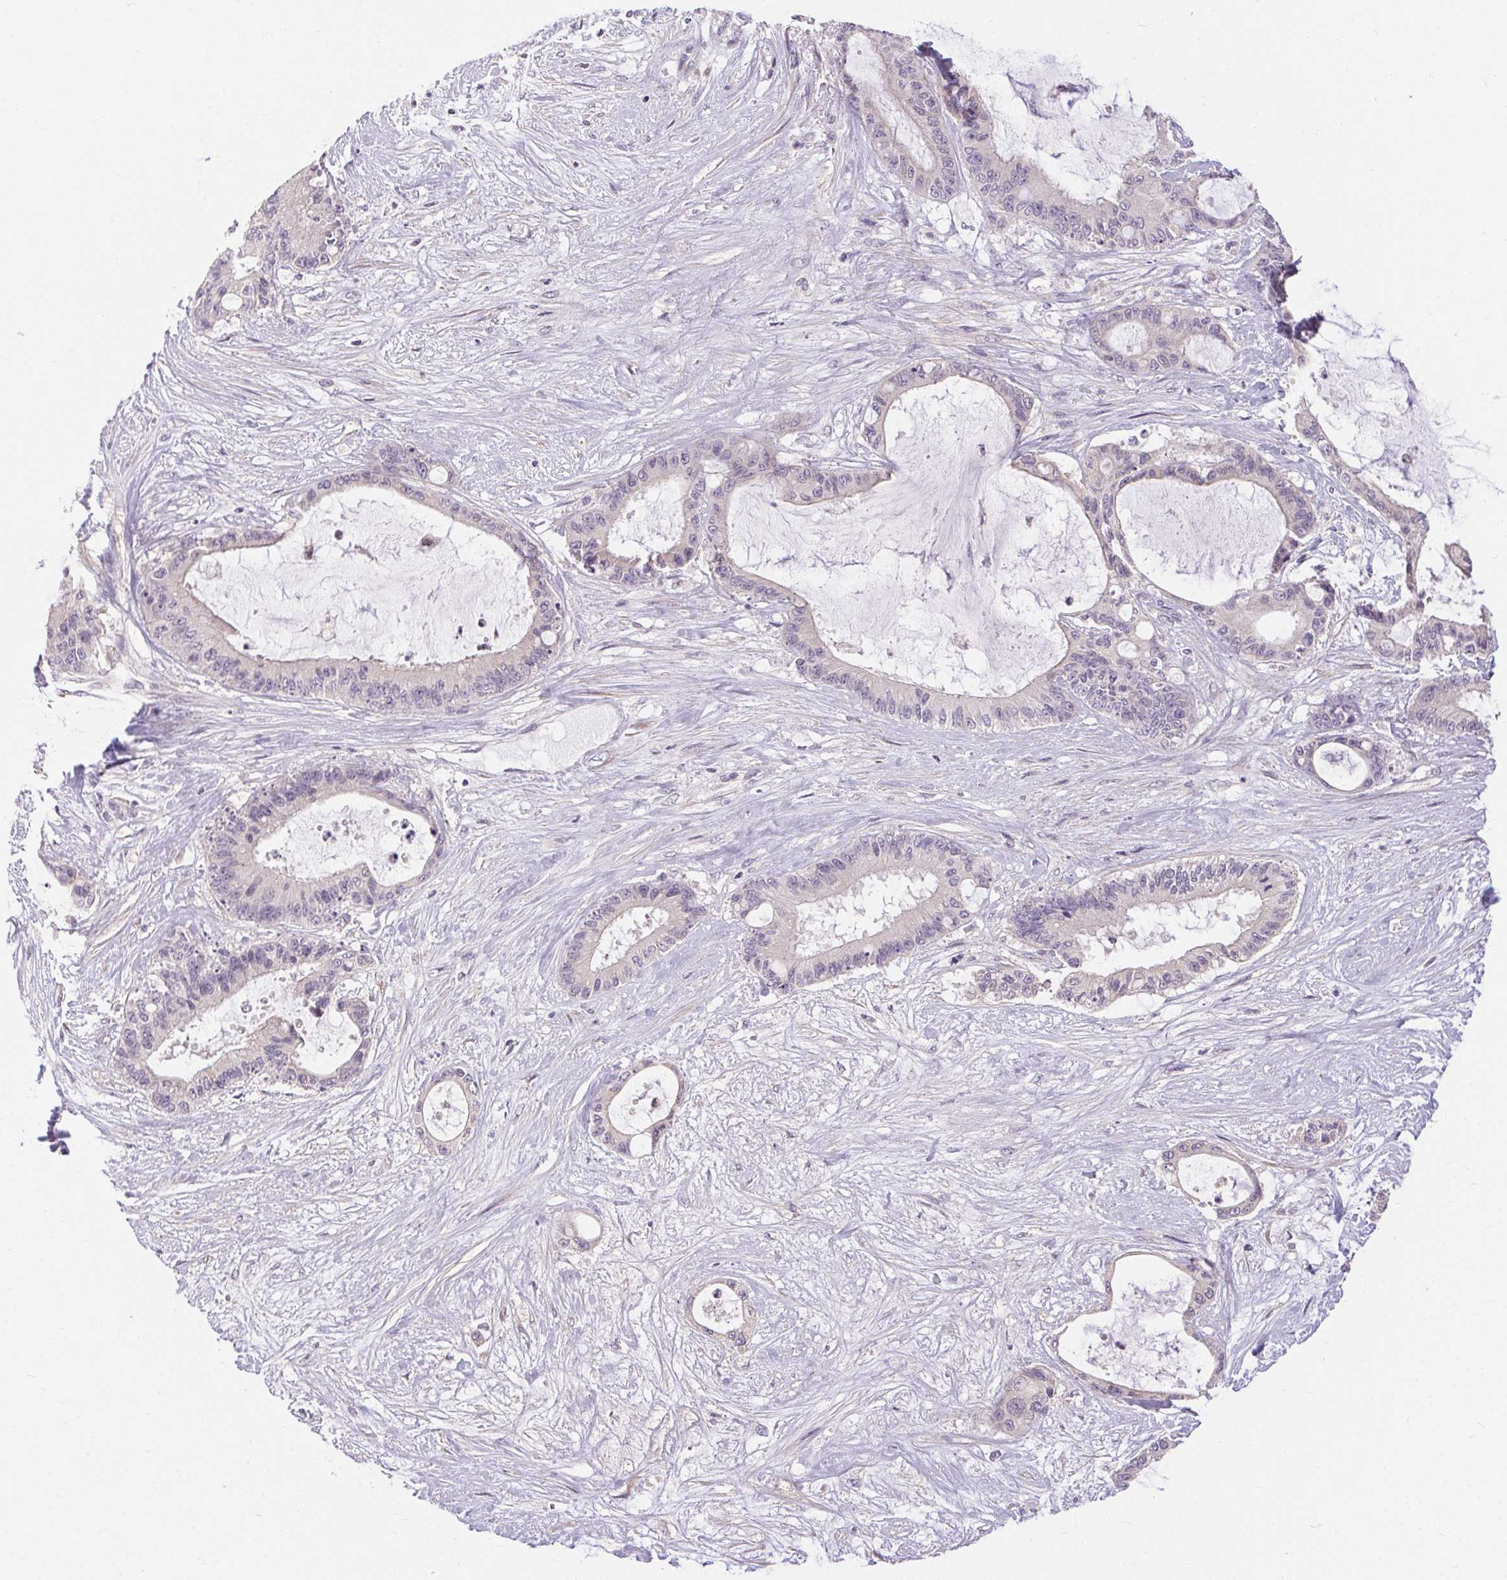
{"staining": {"intensity": "negative", "quantity": "none", "location": "none"}, "tissue": "liver cancer", "cell_type": "Tumor cells", "image_type": "cancer", "snomed": [{"axis": "morphology", "description": "Normal tissue, NOS"}, {"axis": "morphology", "description": "Cholangiocarcinoma"}, {"axis": "topography", "description": "Liver"}, {"axis": "topography", "description": "Peripheral nerve tissue"}], "caption": "Liver cancer (cholangiocarcinoma) was stained to show a protein in brown. There is no significant staining in tumor cells.", "gene": "TMEM52B", "patient": {"sex": "female", "age": 73}}